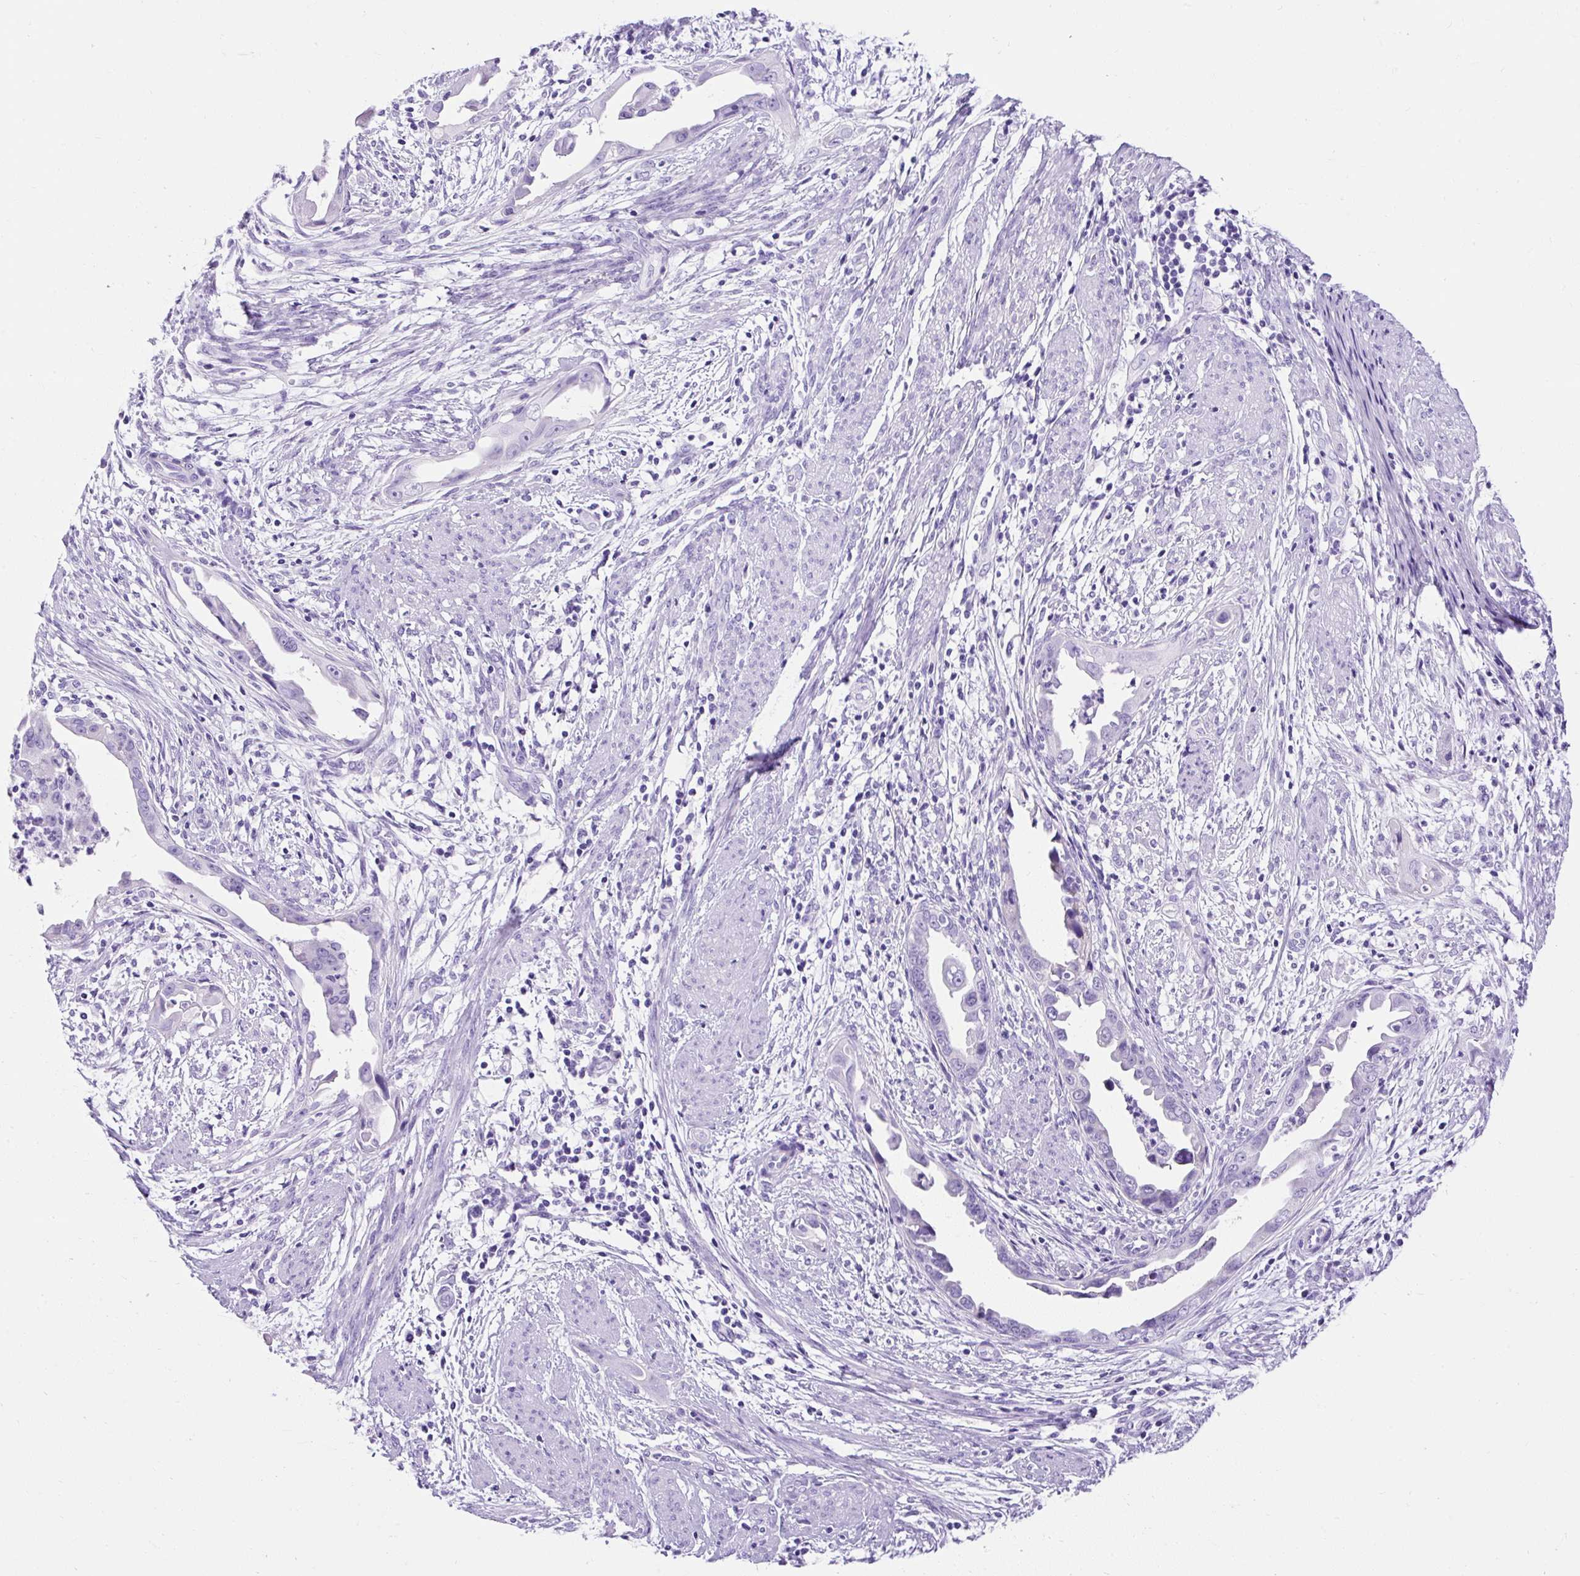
{"staining": {"intensity": "negative", "quantity": "none", "location": "none"}, "tissue": "endometrial cancer", "cell_type": "Tumor cells", "image_type": "cancer", "snomed": [{"axis": "morphology", "description": "Adenocarcinoma, NOS"}, {"axis": "topography", "description": "Endometrium"}], "caption": "This is a image of immunohistochemistry (IHC) staining of endometrial cancer, which shows no positivity in tumor cells.", "gene": "KRT12", "patient": {"sex": "female", "age": 57}}